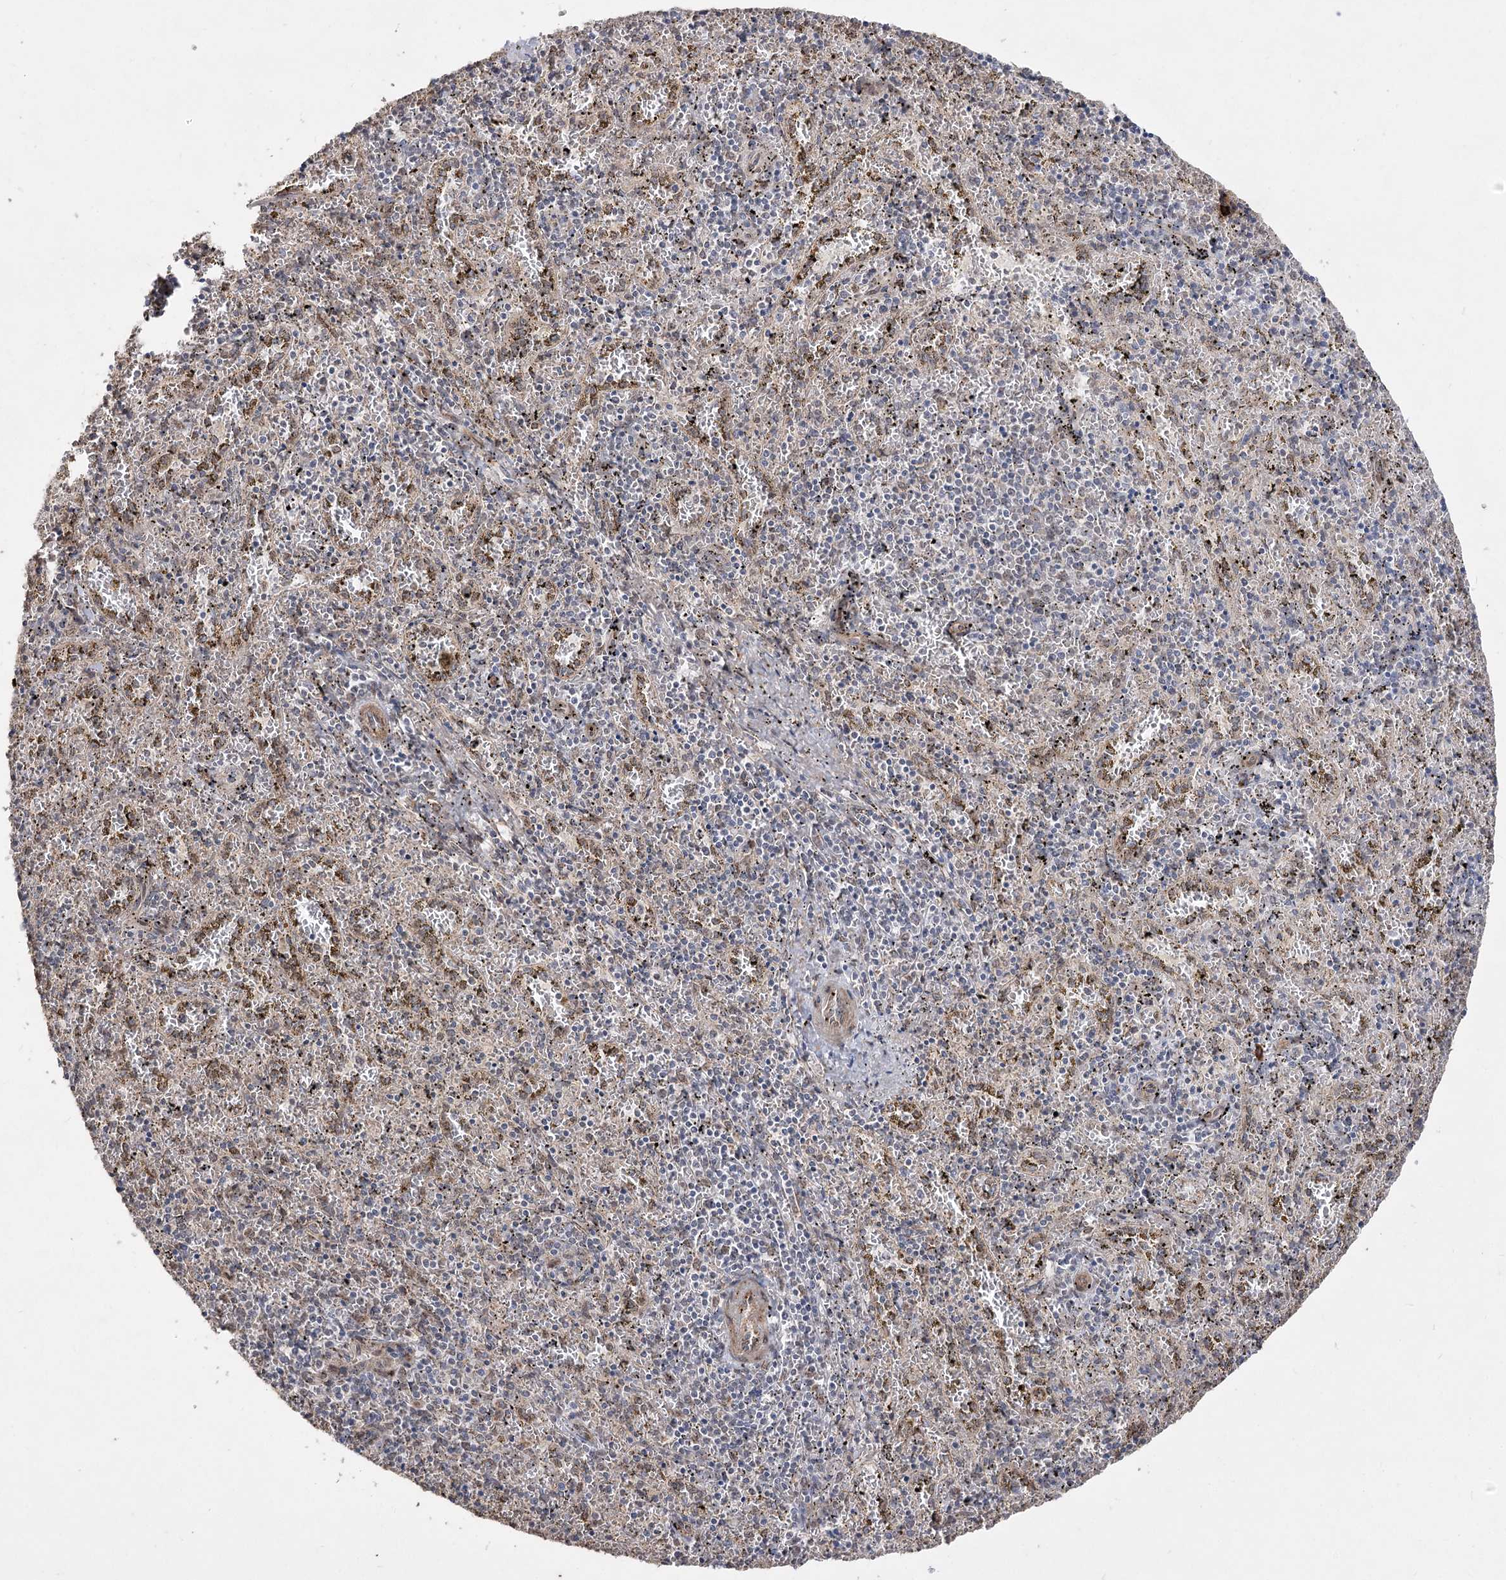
{"staining": {"intensity": "negative", "quantity": "none", "location": "none"}, "tissue": "spleen", "cell_type": "Cells in red pulp", "image_type": "normal", "snomed": [{"axis": "morphology", "description": "Normal tissue, NOS"}, {"axis": "topography", "description": "Spleen"}], "caption": "DAB (3,3'-diaminobenzidine) immunohistochemical staining of benign spleen shows no significant positivity in cells in red pulp.", "gene": "ZSCAN23", "patient": {"sex": "male", "age": 11}}